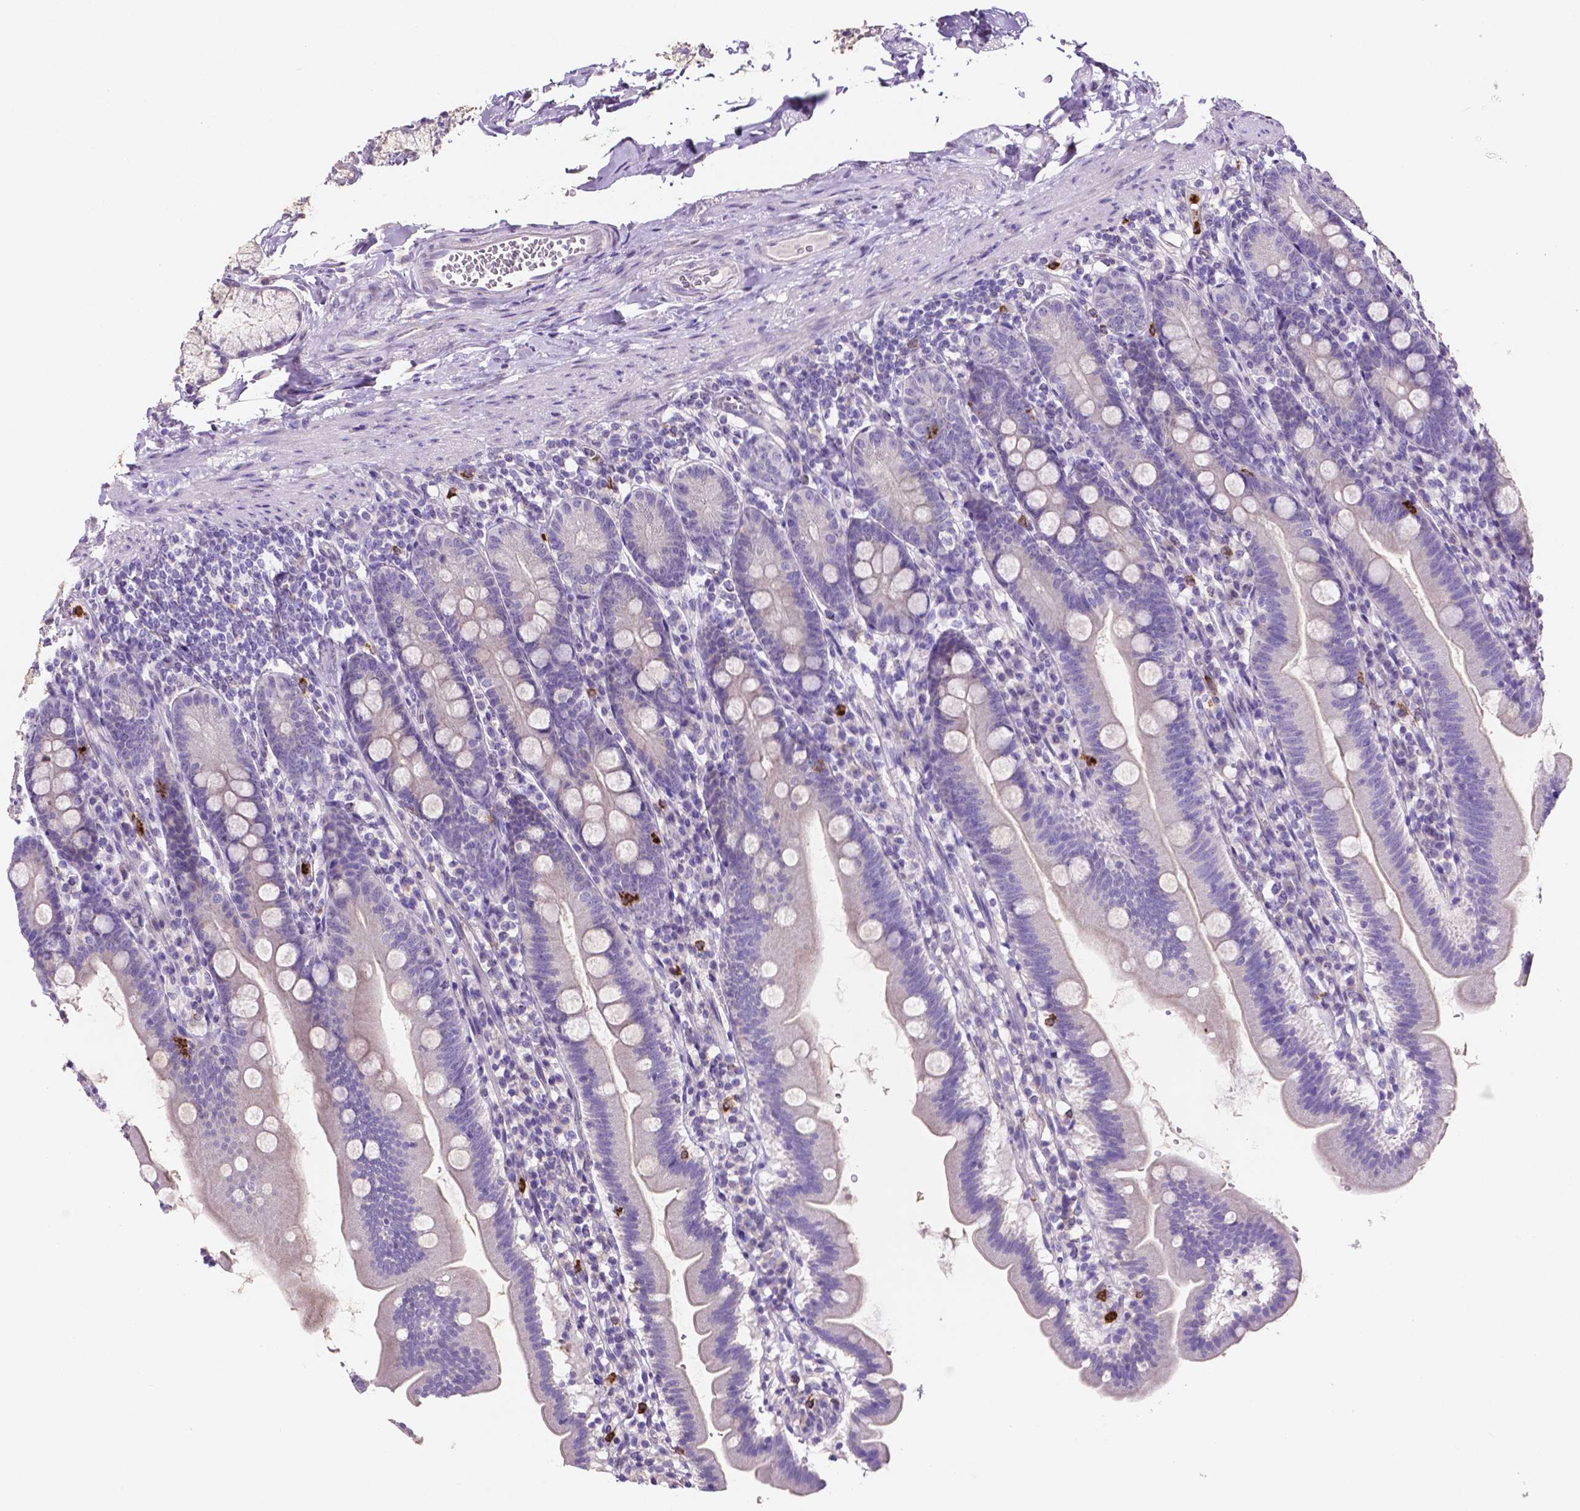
{"staining": {"intensity": "negative", "quantity": "none", "location": "none"}, "tissue": "duodenum", "cell_type": "Glandular cells", "image_type": "normal", "snomed": [{"axis": "morphology", "description": "Normal tissue, NOS"}, {"axis": "topography", "description": "Duodenum"}], "caption": "Immunohistochemistry (IHC) image of benign duodenum: human duodenum stained with DAB (3,3'-diaminobenzidine) displays no significant protein staining in glandular cells.", "gene": "MMP9", "patient": {"sex": "female", "age": 67}}